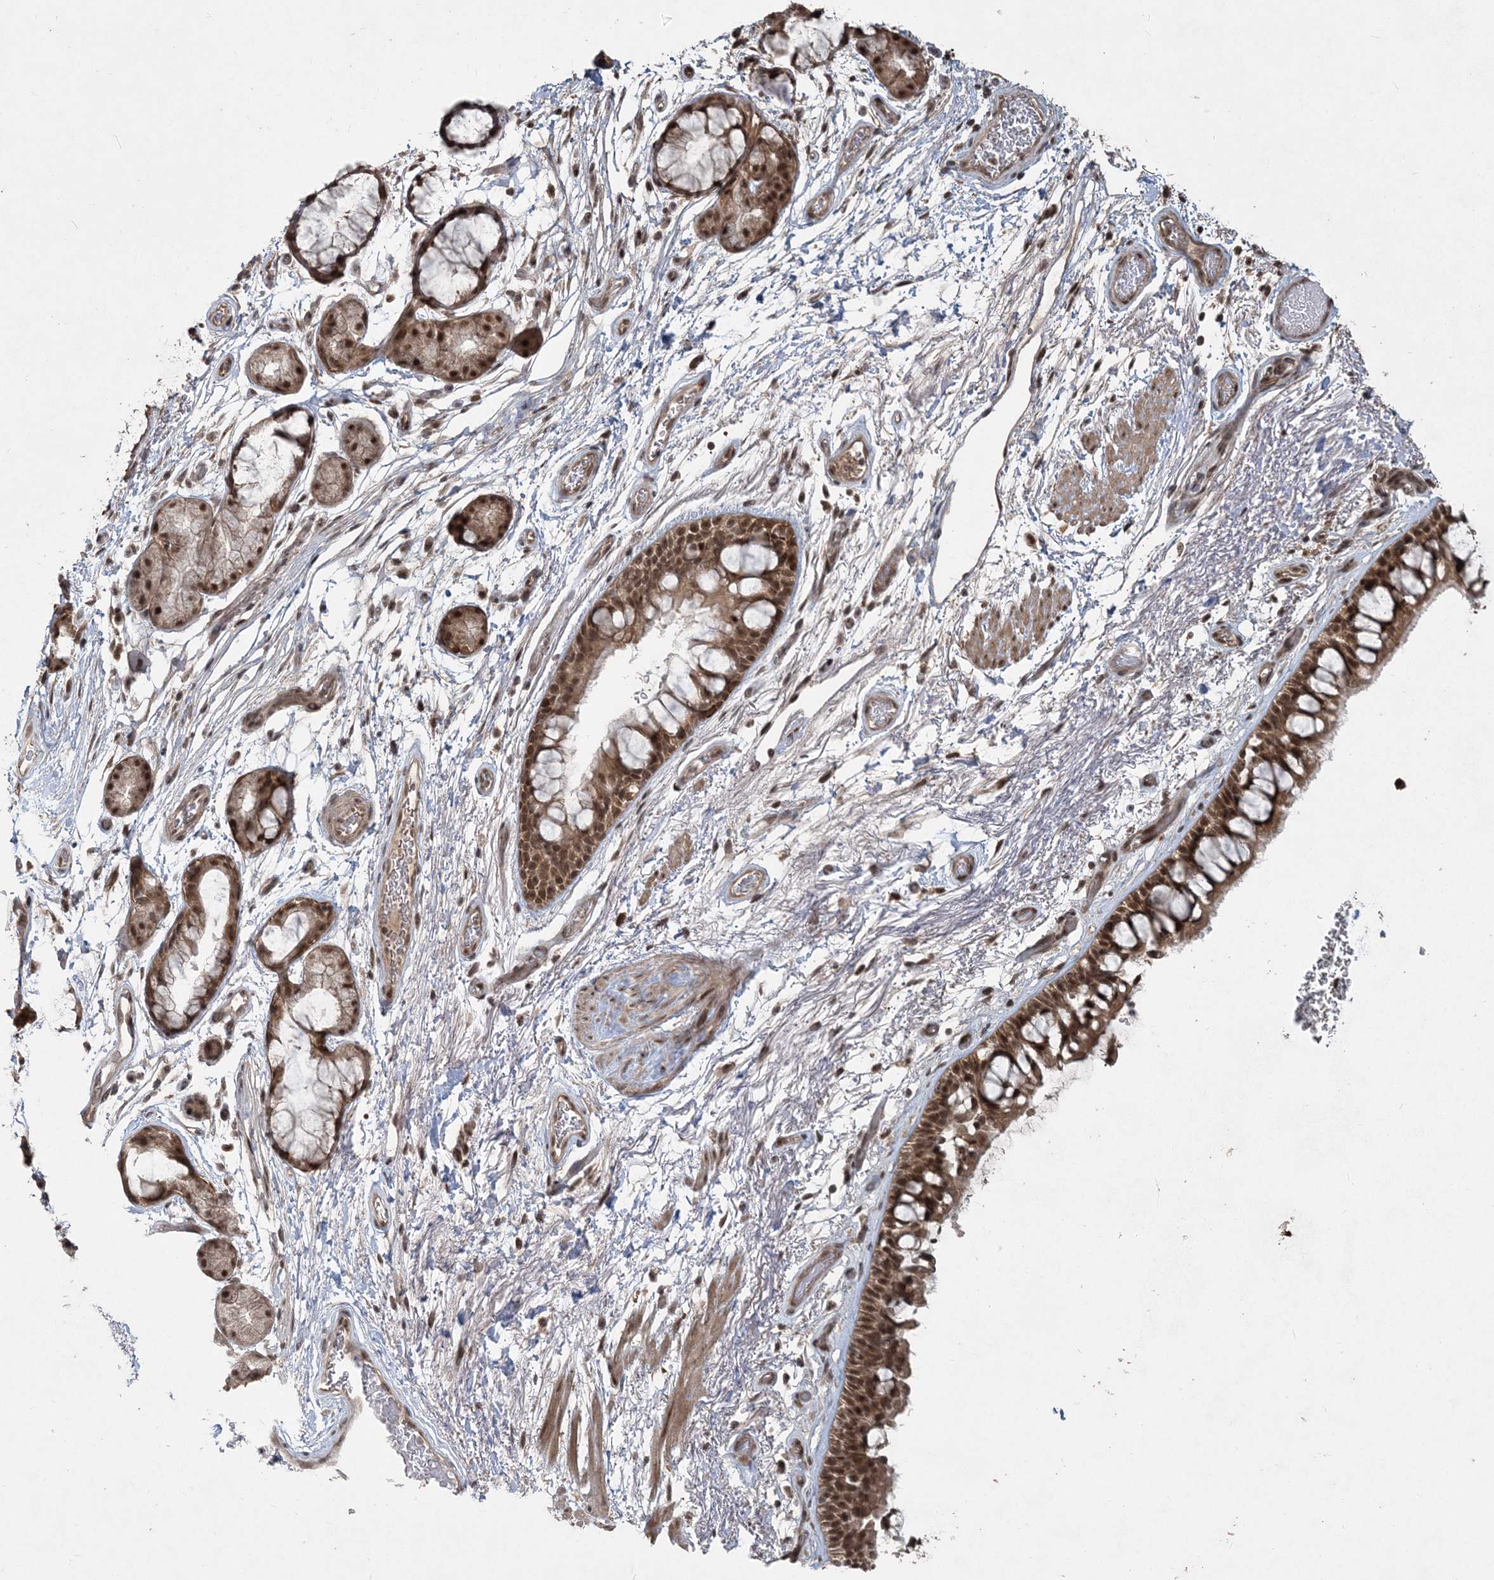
{"staining": {"intensity": "strong", "quantity": ">75%", "location": "cytoplasmic/membranous,nuclear"}, "tissue": "bronchus", "cell_type": "Respiratory epithelial cells", "image_type": "normal", "snomed": [{"axis": "morphology", "description": "Normal tissue, NOS"}, {"axis": "topography", "description": "Bronchus"}], "caption": "A brown stain labels strong cytoplasmic/membranous,nuclear positivity of a protein in respiratory epithelial cells of benign bronchus.", "gene": "COPS7B", "patient": {"sex": "male", "age": 65}}